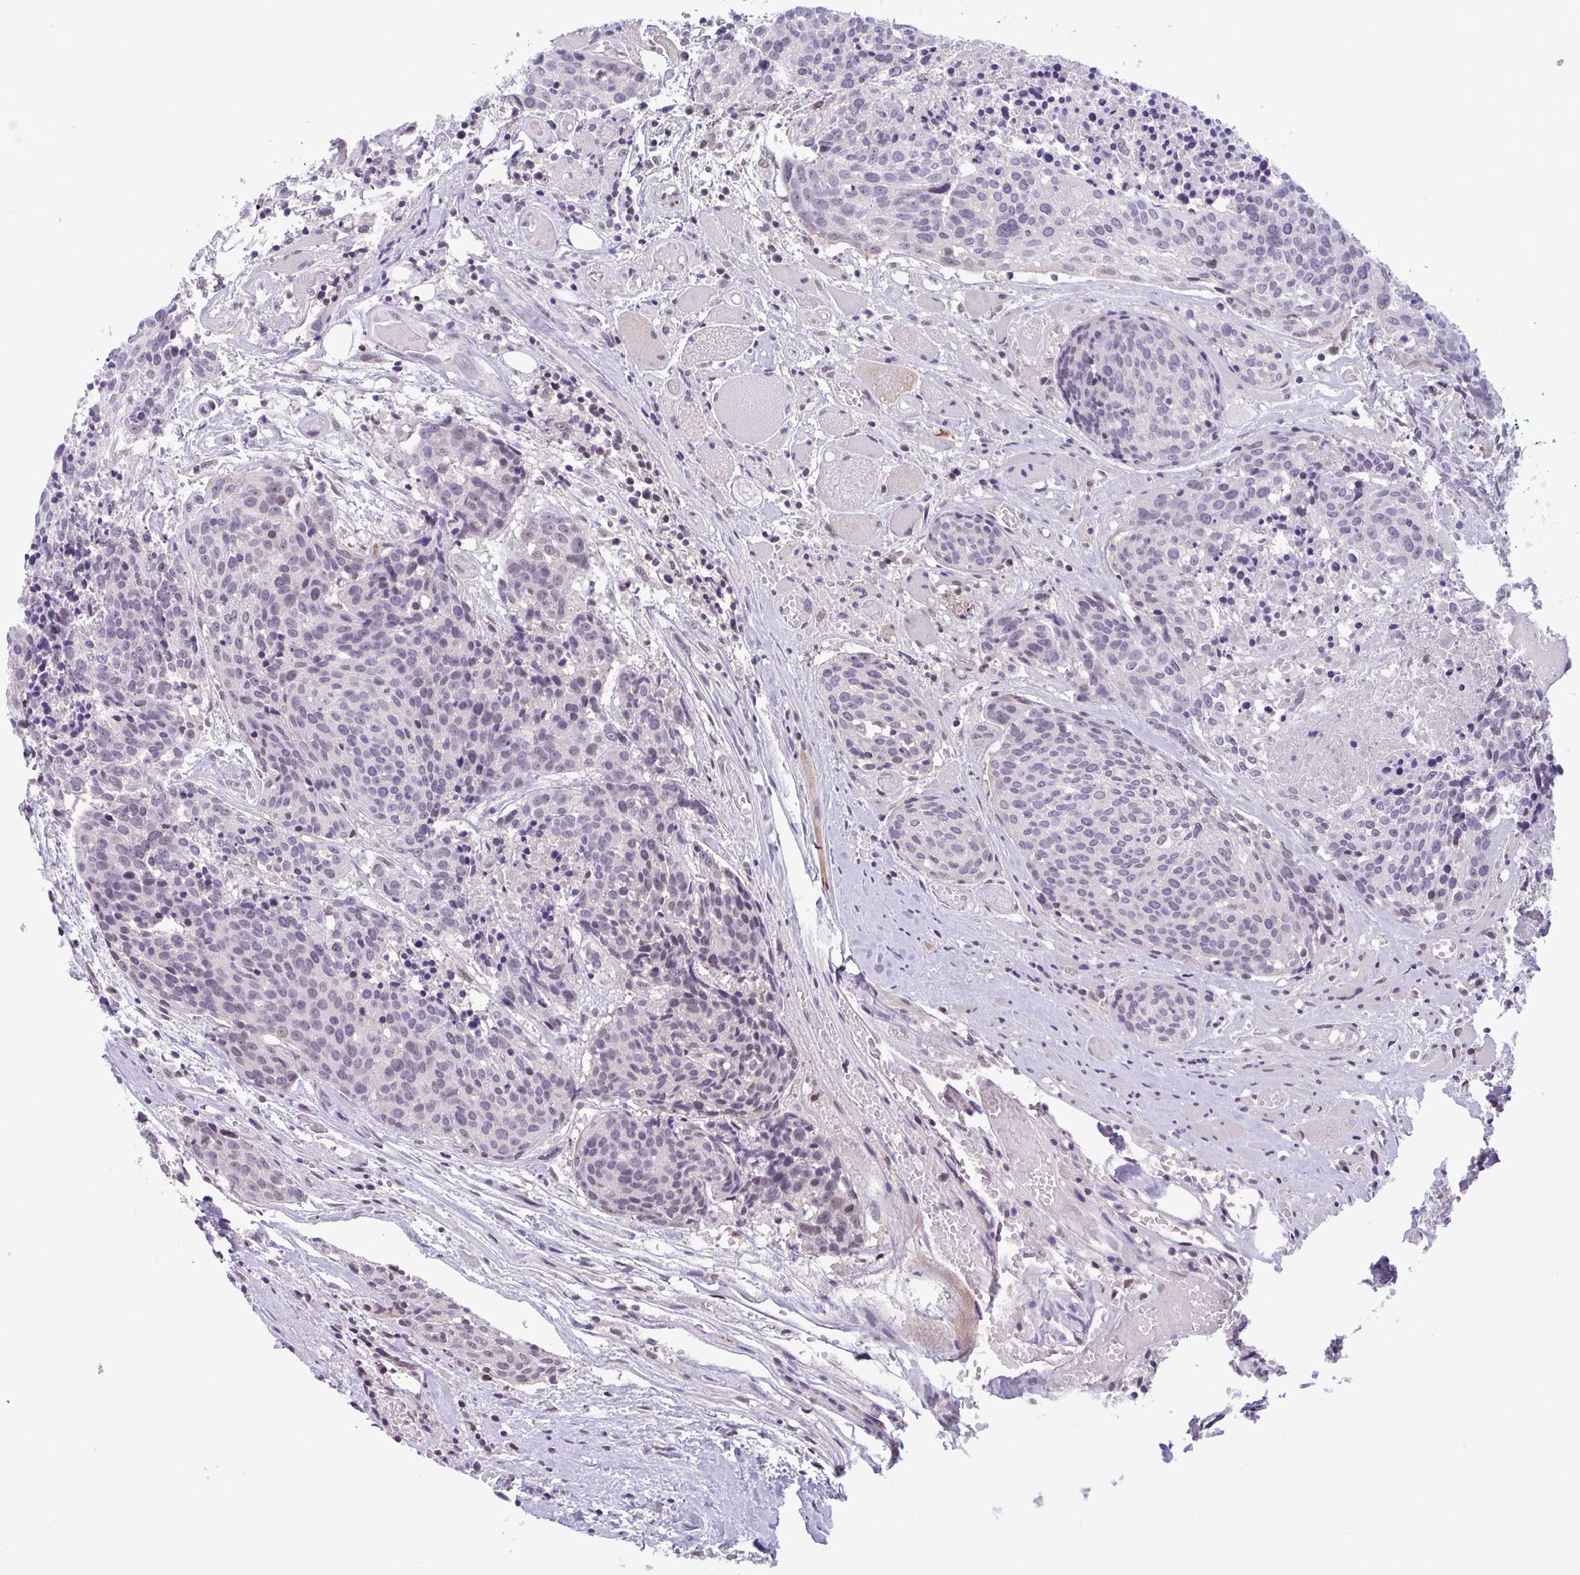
{"staining": {"intensity": "negative", "quantity": "none", "location": "none"}, "tissue": "head and neck cancer", "cell_type": "Tumor cells", "image_type": "cancer", "snomed": [{"axis": "morphology", "description": "Squamous cell carcinoma, NOS"}, {"axis": "topography", "description": "Oral tissue"}, {"axis": "topography", "description": "Head-Neck"}], "caption": "Photomicrograph shows no significant protein staining in tumor cells of squamous cell carcinoma (head and neck). (IHC, brightfield microscopy, high magnification).", "gene": "TTC7B", "patient": {"sex": "male", "age": 64}}